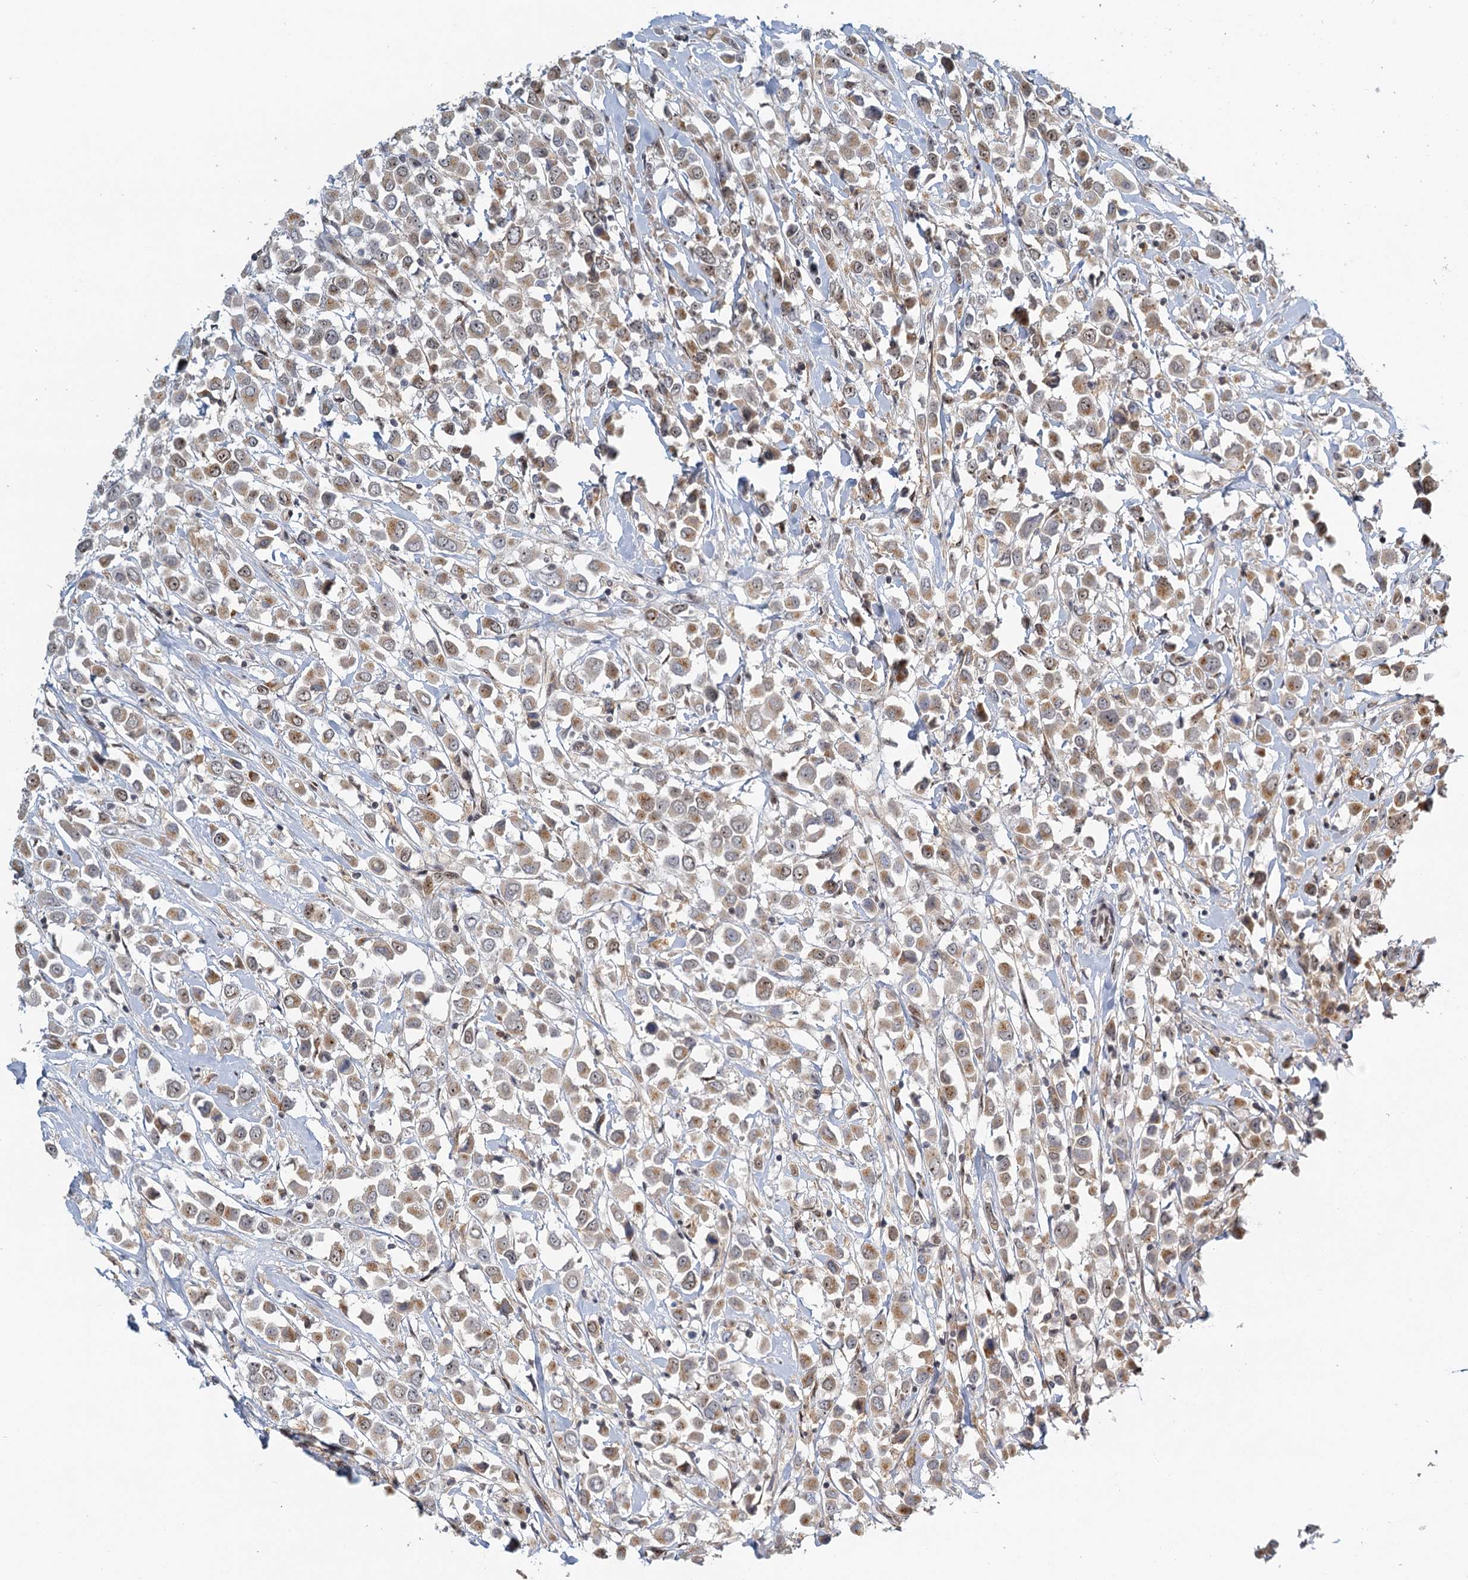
{"staining": {"intensity": "weak", "quantity": ">75%", "location": "cytoplasmic/membranous,nuclear"}, "tissue": "breast cancer", "cell_type": "Tumor cells", "image_type": "cancer", "snomed": [{"axis": "morphology", "description": "Duct carcinoma"}, {"axis": "topography", "description": "Breast"}], "caption": "Immunohistochemical staining of human invasive ductal carcinoma (breast) demonstrates low levels of weak cytoplasmic/membranous and nuclear protein expression in approximately >75% of tumor cells.", "gene": "TREX1", "patient": {"sex": "female", "age": 61}}